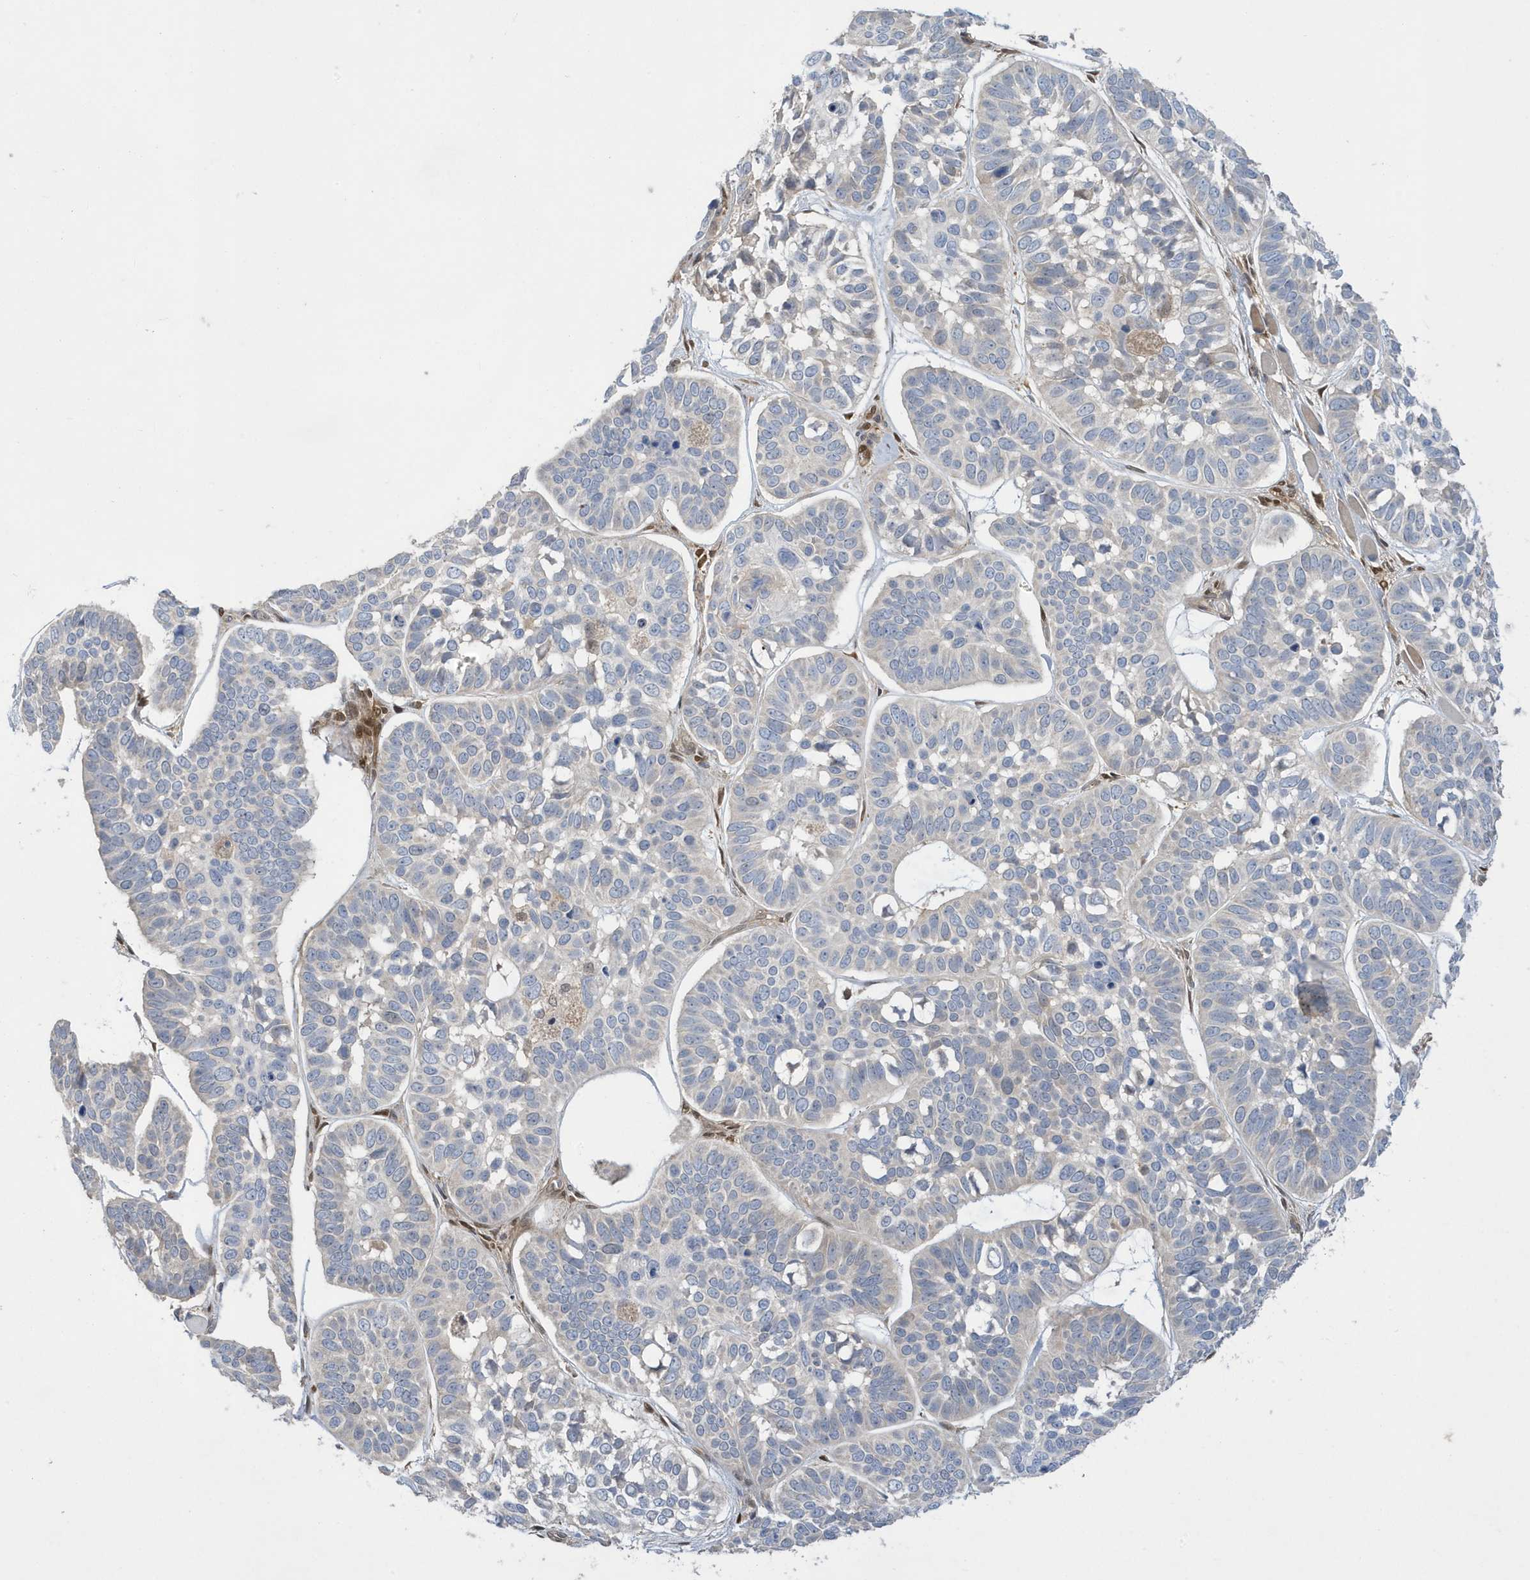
{"staining": {"intensity": "negative", "quantity": "none", "location": "none"}, "tissue": "skin cancer", "cell_type": "Tumor cells", "image_type": "cancer", "snomed": [{"axis": "morphology", "description": "Basal cell carcinoma"}, {"axis": "topography", "description": "Skin"}], "caption": "This is an immunohistochemistry (IHC) histopathology image of basal cell carcinoma (skin). There is no expression in tumor cells.", "gene": "NCOA7", "patient": {"sex": "male", "age": 62}}